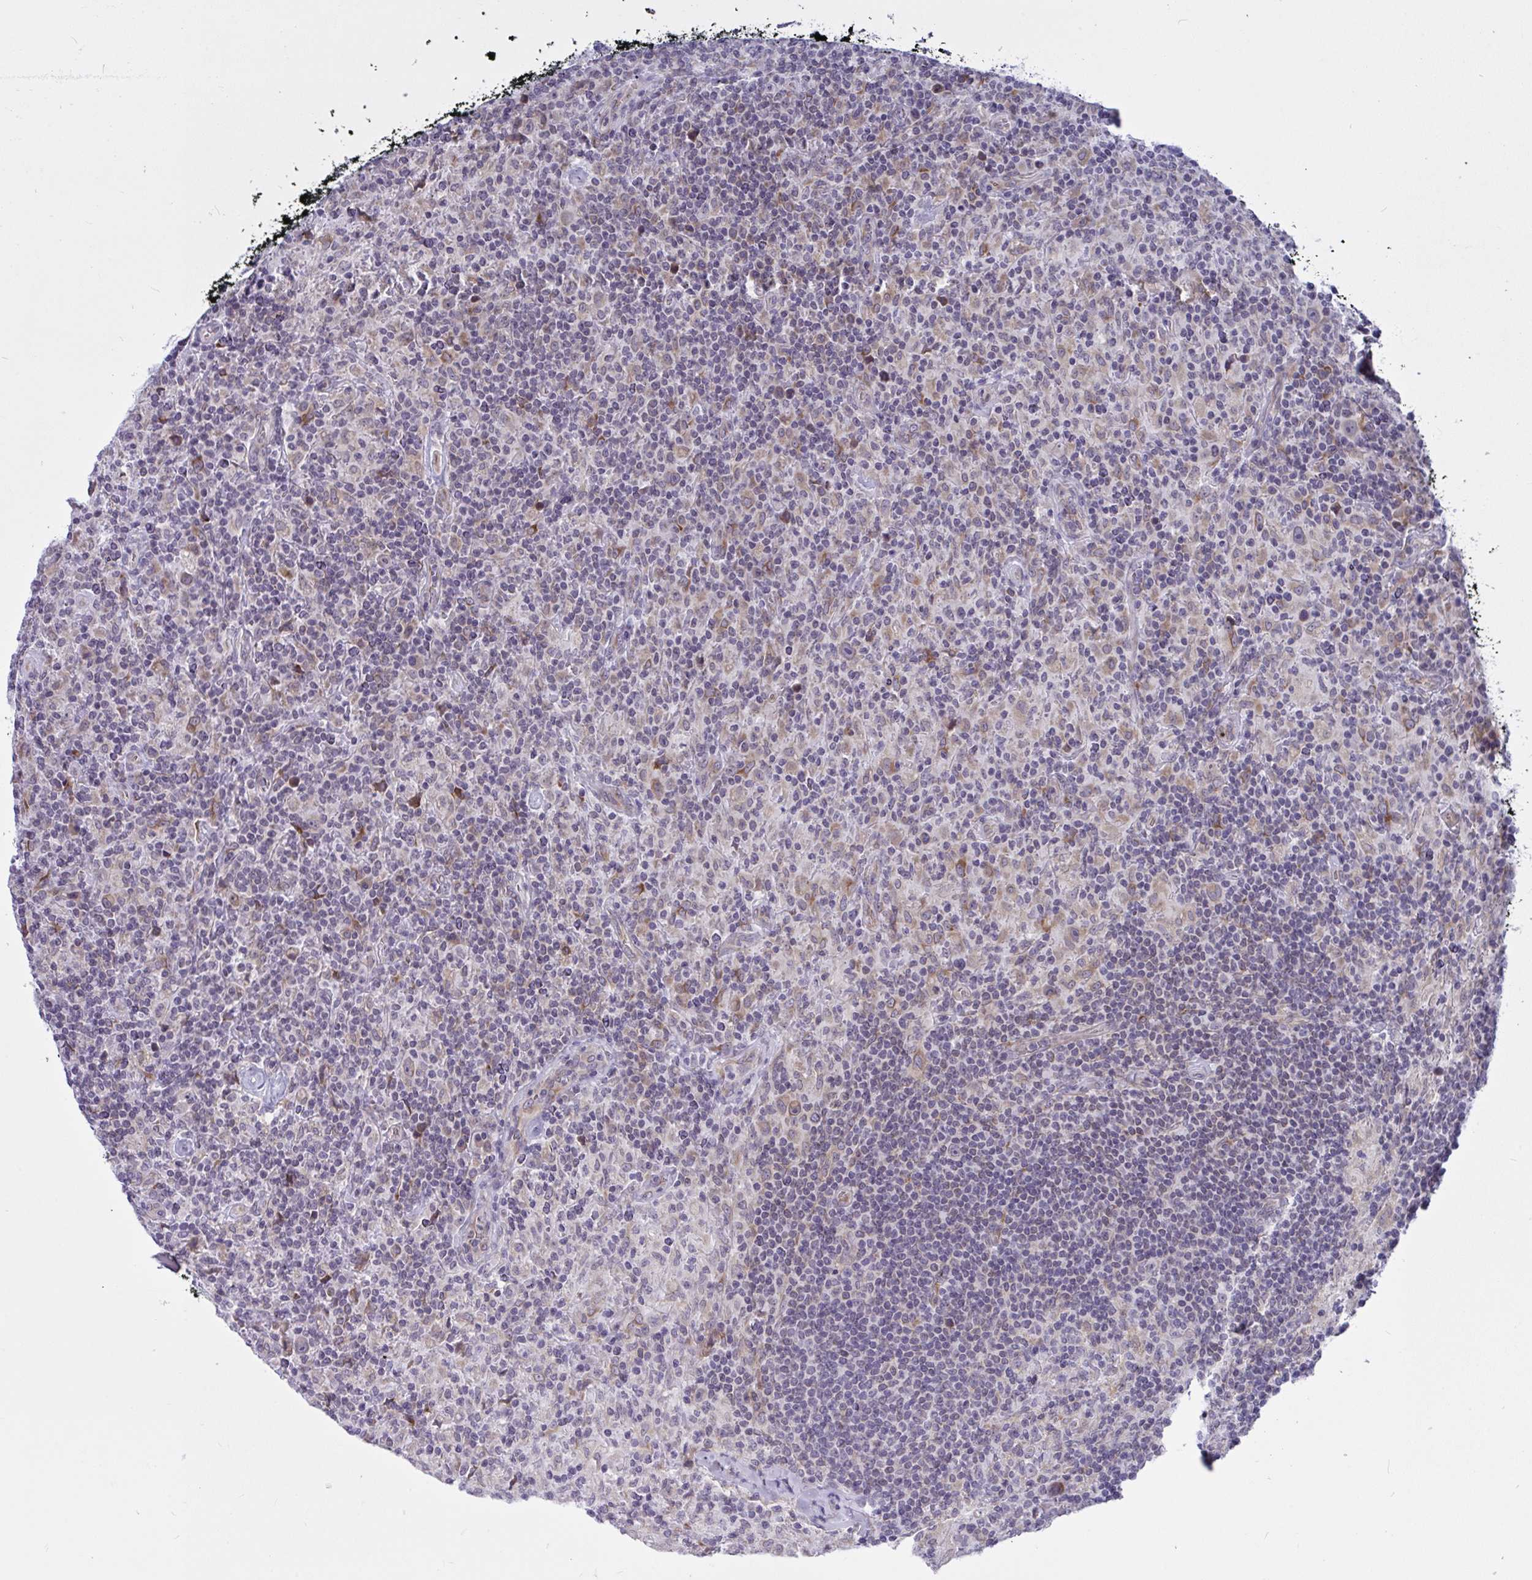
{"staining": {"intensity": "weak", "quantity": "25%-75%", "location": "cytoplasmic/membranous"}, "tissue": "lymphoma", "cell_type": "Tumor cells", "image_type": "cancer", "snomed": [{"axis": "morphology", "description": "Hodgkin's disease, NOS"}, {"axis": "topography", "description": "Lymph node"}], "caption": "A micrograph of lymphoma stained for a protein exhibits weak cytoplasmic/membranous brown staining in tumor cells.", "gene": "CAMLG", "patient": {"sex": "male", "age": 70}}